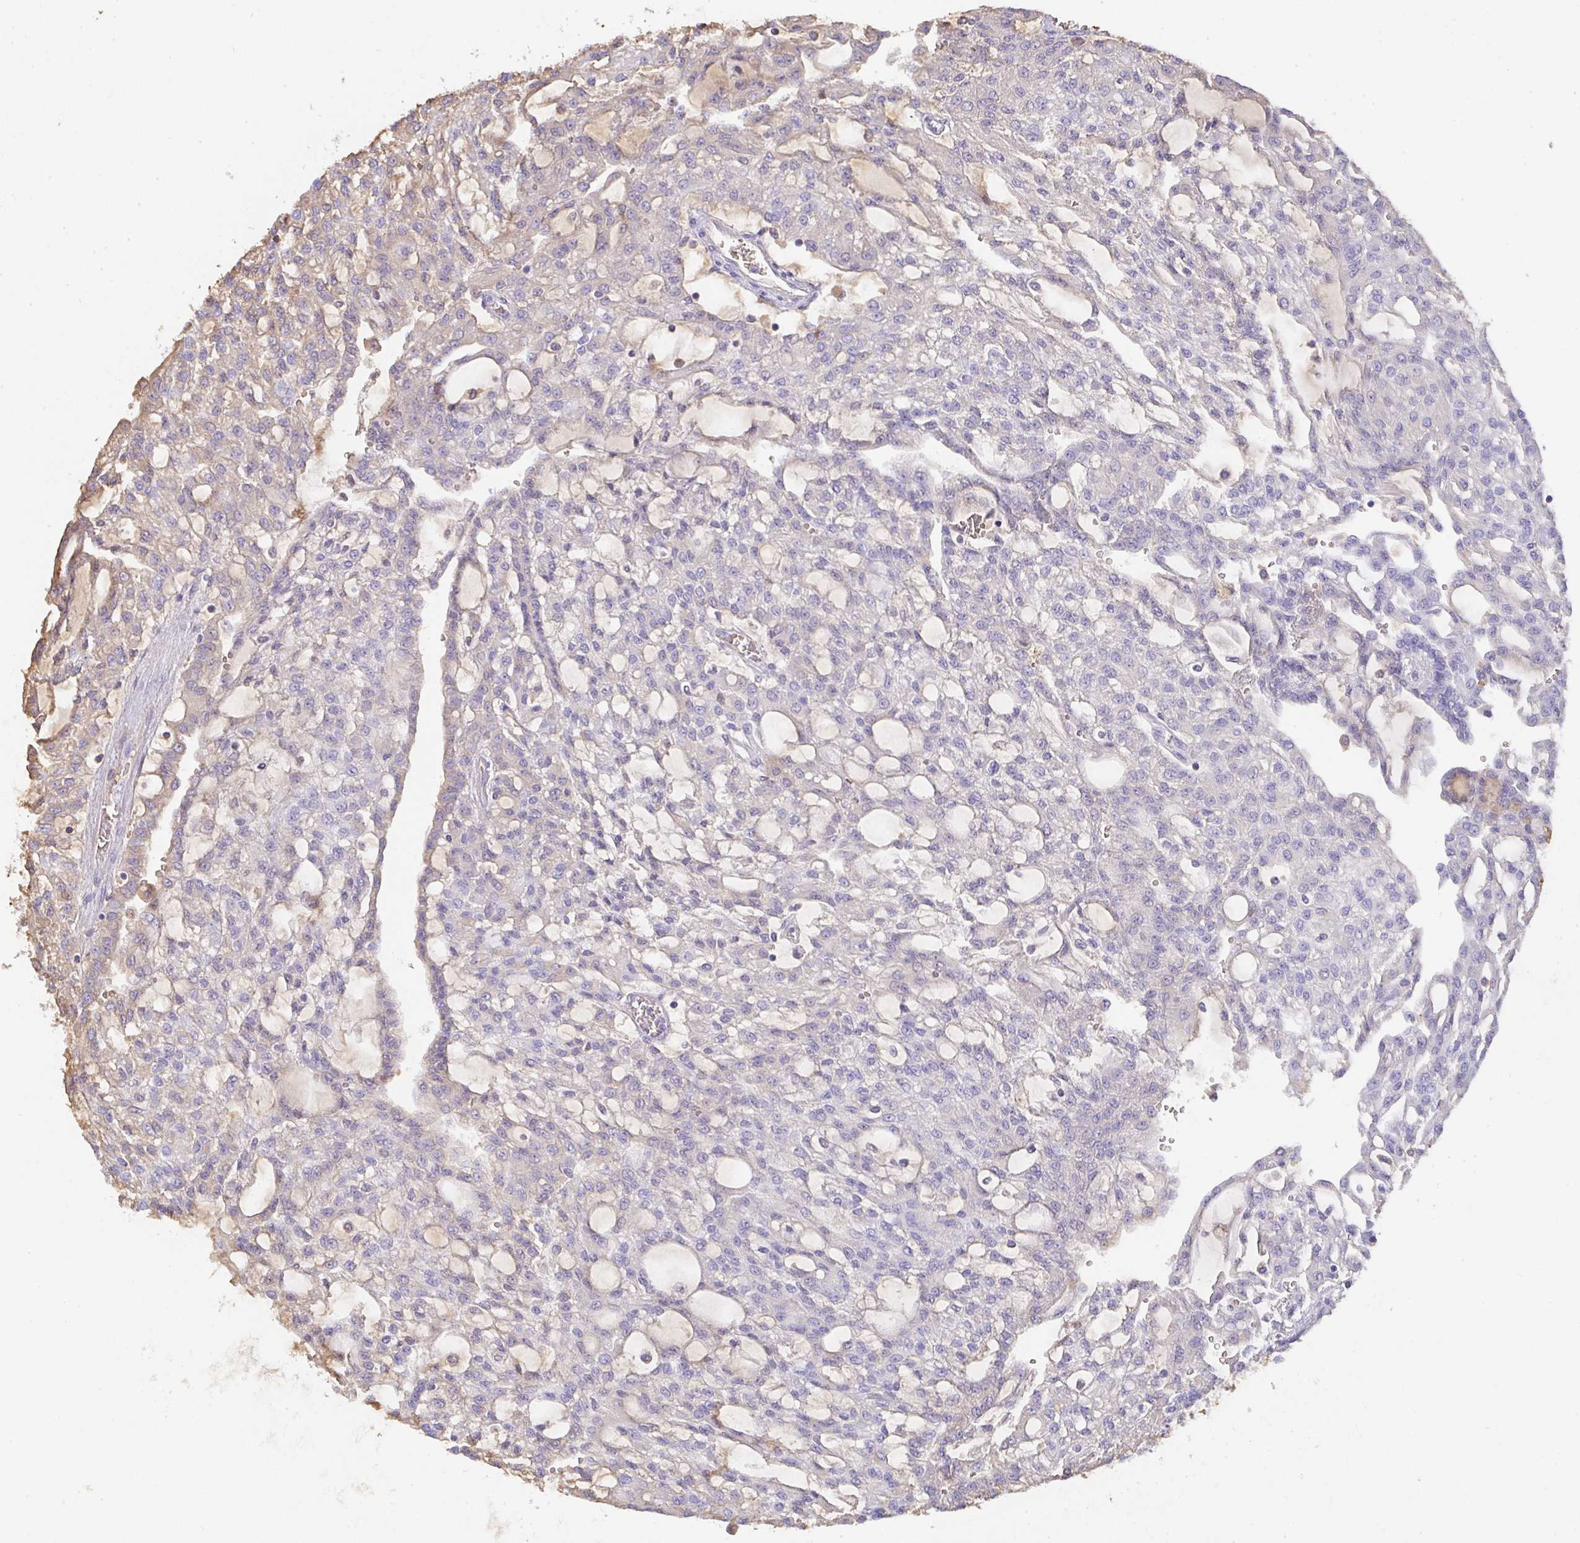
{"staining": {"intensity": "negative", "quantity": "none", "location": "none"}, "tissue": "renal cancer", "cell_type": "Tumor cells", "image_type": "cancer", "snomed": [{"axis": "morphology", "description": "Adenocarcinoma, NOS"}, {"axis": "topography", "description": "Kidney"}], "caption": "This is an immunohistochemistry histopathology image of renal adenocarcinoma. There is no positivity in tumor cells.", "gene": "SMYD5", "patient": {"sex": "male", "age": 63}}